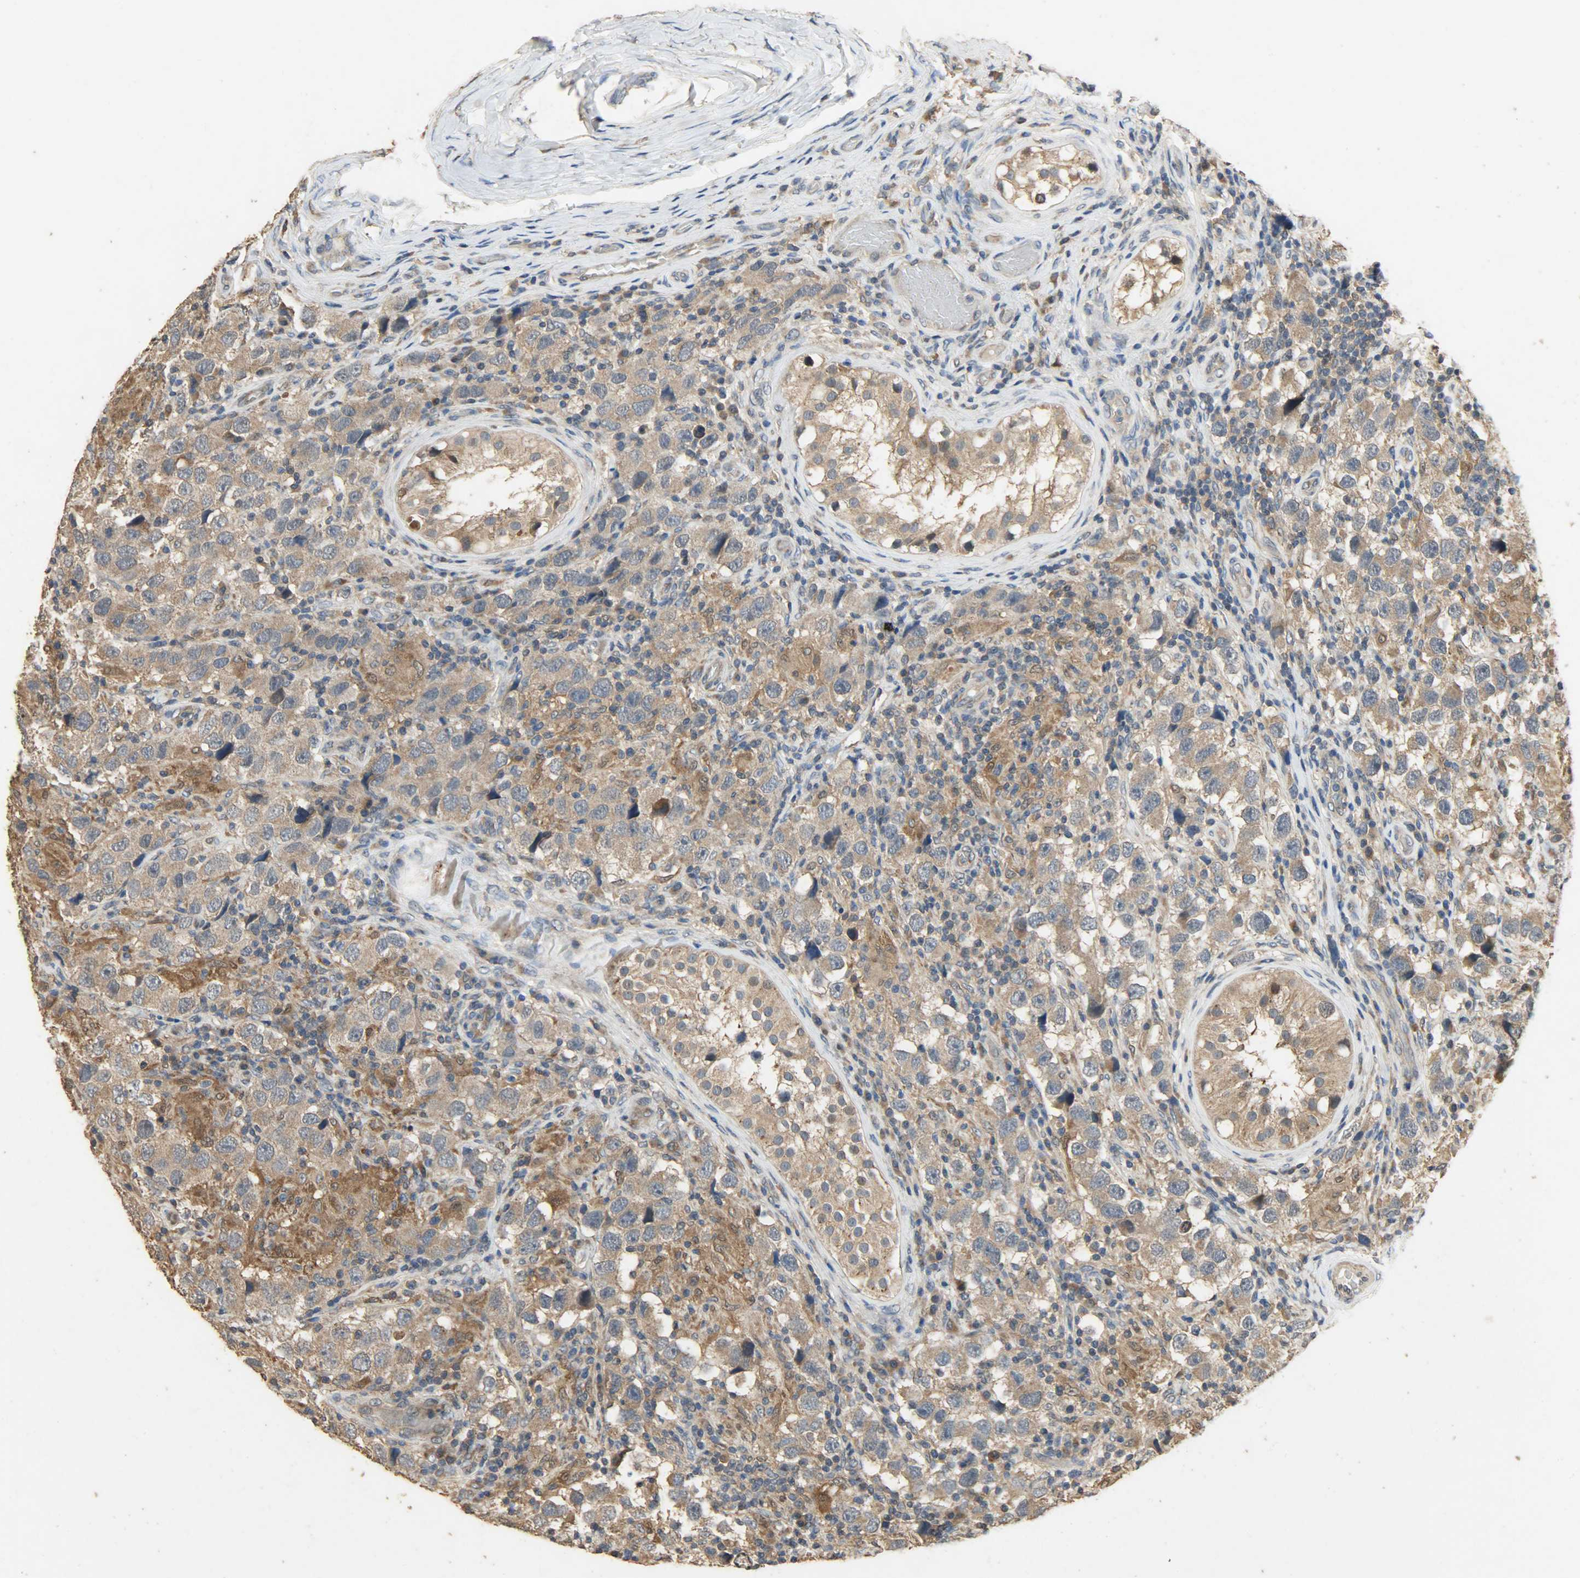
{"staining": {"intensity": "moderate", "quantity": ">75%", "location": "cytoplasmic/membranous"}, "tissue": "testis cancer", "cell_type": "Tumor cells", "image_type": "cancer", "snomed": [{"axis": "morphology", "description": "Carcinoma, Embryonal, NOS"}, {"axis": "topography", "description": "Testis"}], "caption": "Embryonal carcinoma (testis) stained for a protein exhibits moderate cytoplasmic/membranous positivity in tumor cells. (Stains: DAB in brown, nuclei in blue, Microscopy: brightfield microscopy at high magnification).", "gene": "CDKN2C", "patient": {"sex": "male", "age": 21}}